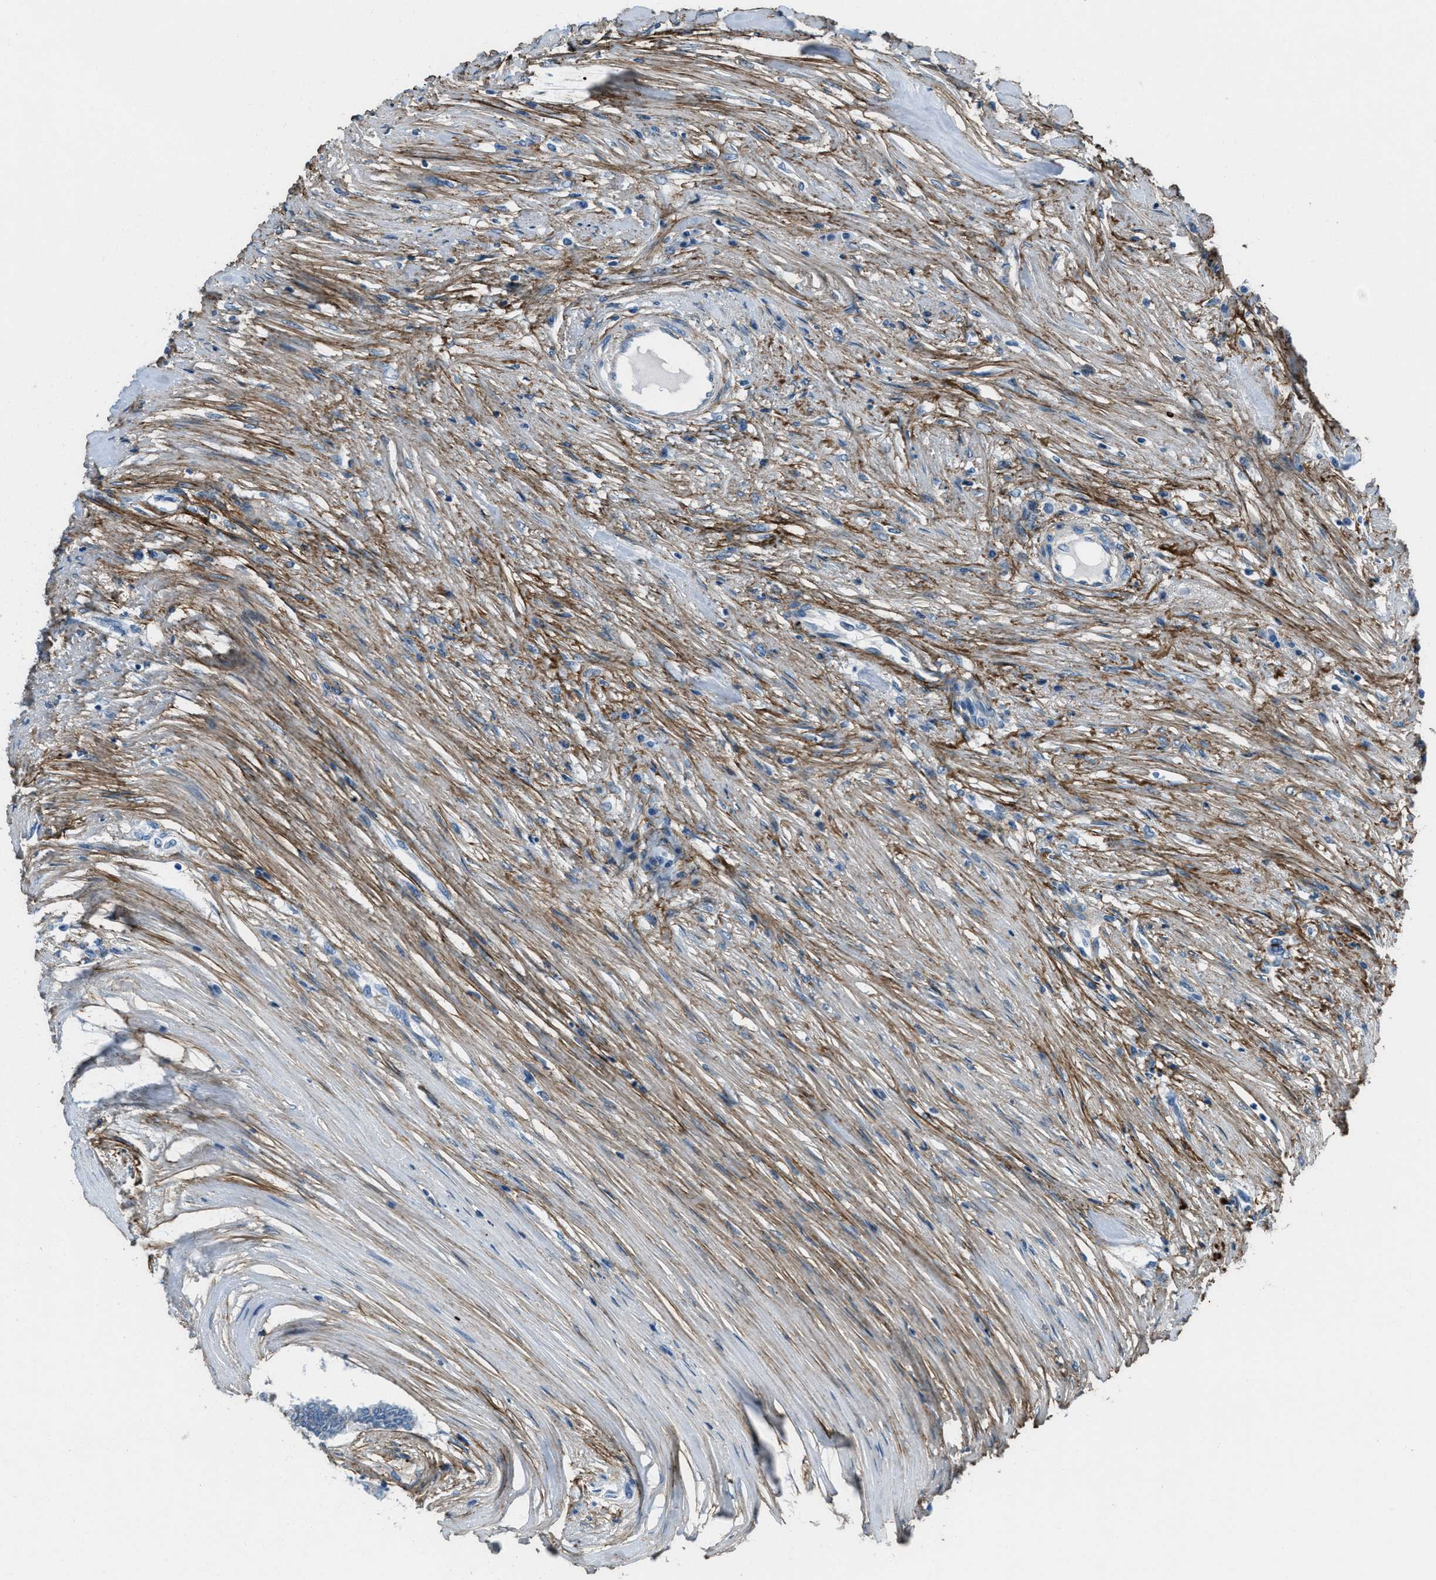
{"staining": {"intensity": "weak", "quantity": "<25%", "location": "cytoplasmic/membranous"}, "tissue": "colorectal cancer", "cell_type": "Tumor cells", "image_type": "cancer", "snomed": [{"axis": "morphology", "description": "Adenocarcinoma, NOS"}, {"axis": "topography", "description": "Rectum"}], "caption": "DAB (3,3'-diaminobenzidine) immunohistochemical staining of human colorectal cancer (adenocarcinoma) reveals no significant expression in tumor cells.", "gene": "FBN1", "patient": {"sex": "male", "age": 63}}